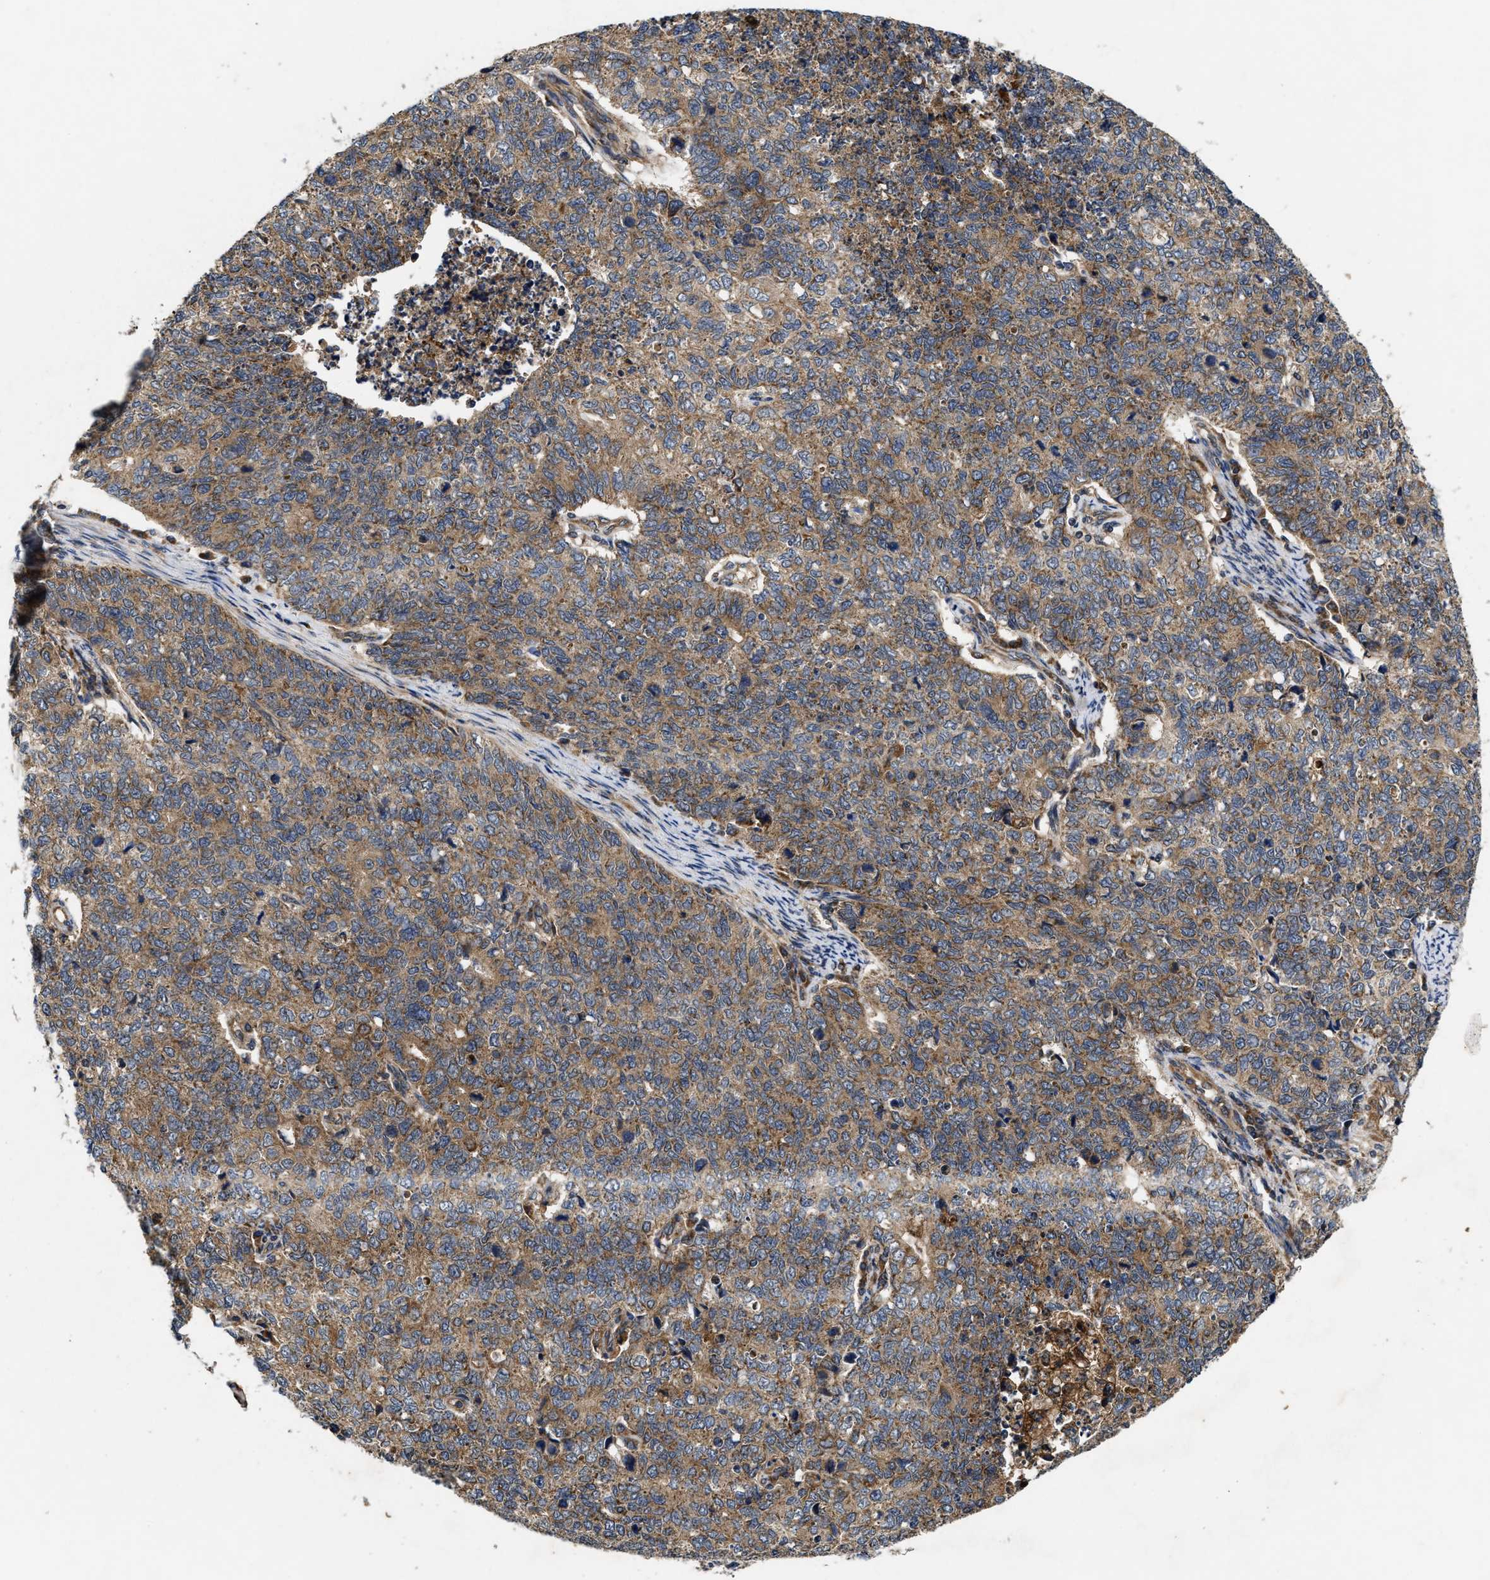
{"staining": {"intensity": "moderate", "quantity": ">75%", "location": "cytoplasmic/membranous"}, "tissue": "cervical cancer", "cell_type": "Tumor cells", "image_type": "cancer", "snomed": [{"axis": "morphology", "description": "Squamous cell carcinoma, NOS"}, {"axis": "topography", "description": "Cervix"}], "caption": "Immunohistochemical staining of cervical cancer shows medium levels of moderate cytoplasmic/membranous protein positivity in about >75% of tumor cells. (DAB IHC, brown staining for protein, blue staining for nuclei).", "gene": "EFNA4", "patient": {"sex": "female", "age": 63}}